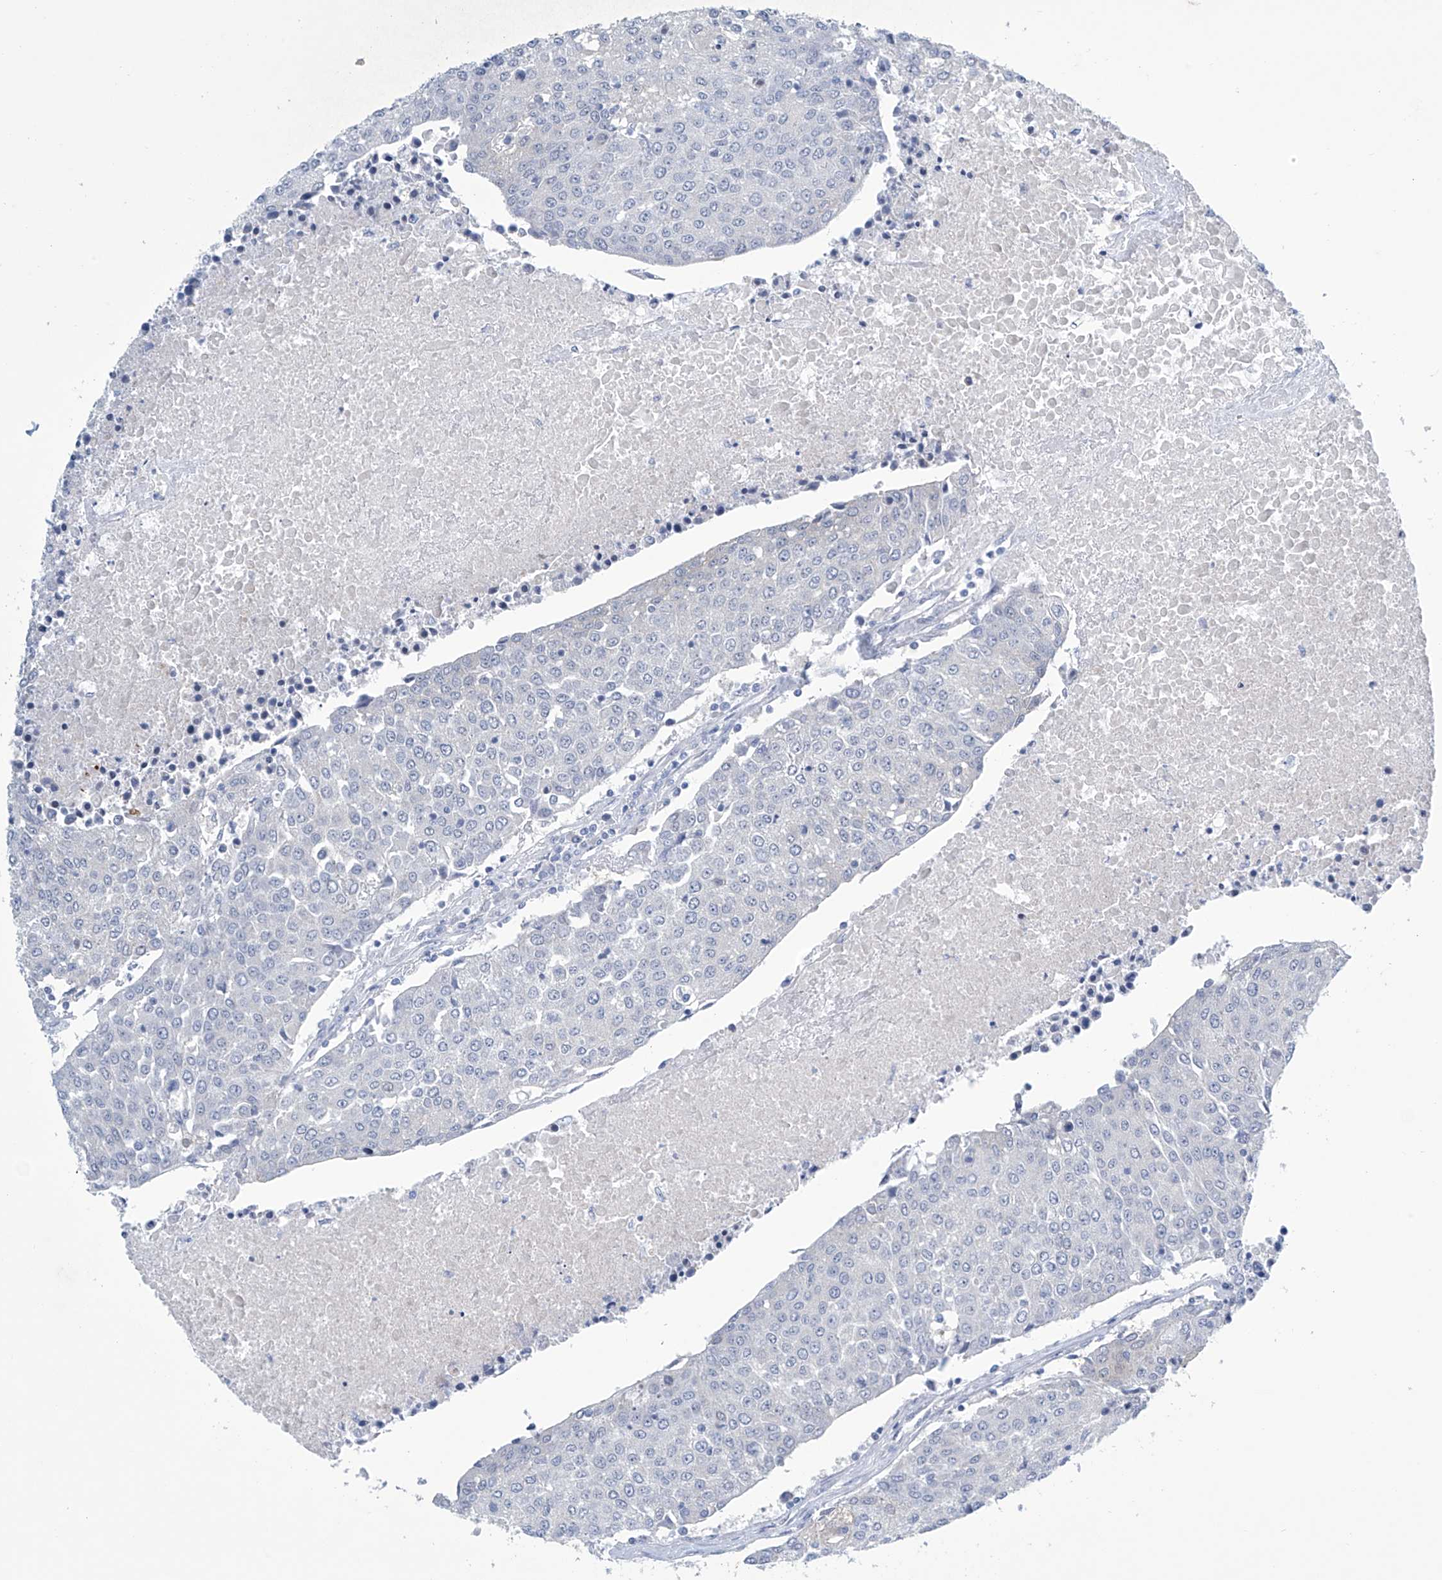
{"staining": {"intensity": "negative", "quantity": "none", "location": "none"}, "tissue": "urothelial cancer", "cell_type": "Tumor cells", "image_type": "cancer", "snomed": [{"axis": "morphology", "description": "Urothelial carcinoma, High grade"}, {"axis": "topography", "description": "Urinary bladder"}], "caption": "High magnification brightfield microscopy of high-grade urothelial carcinoma stained with DAB (3,3'-diaminobenzidine) (brown) and counterstained with hematoxylin (blue): tumor cells show no significant positivity.", "gene": "SLC35A5", "patient": {"sex": "female", "age": 85}}